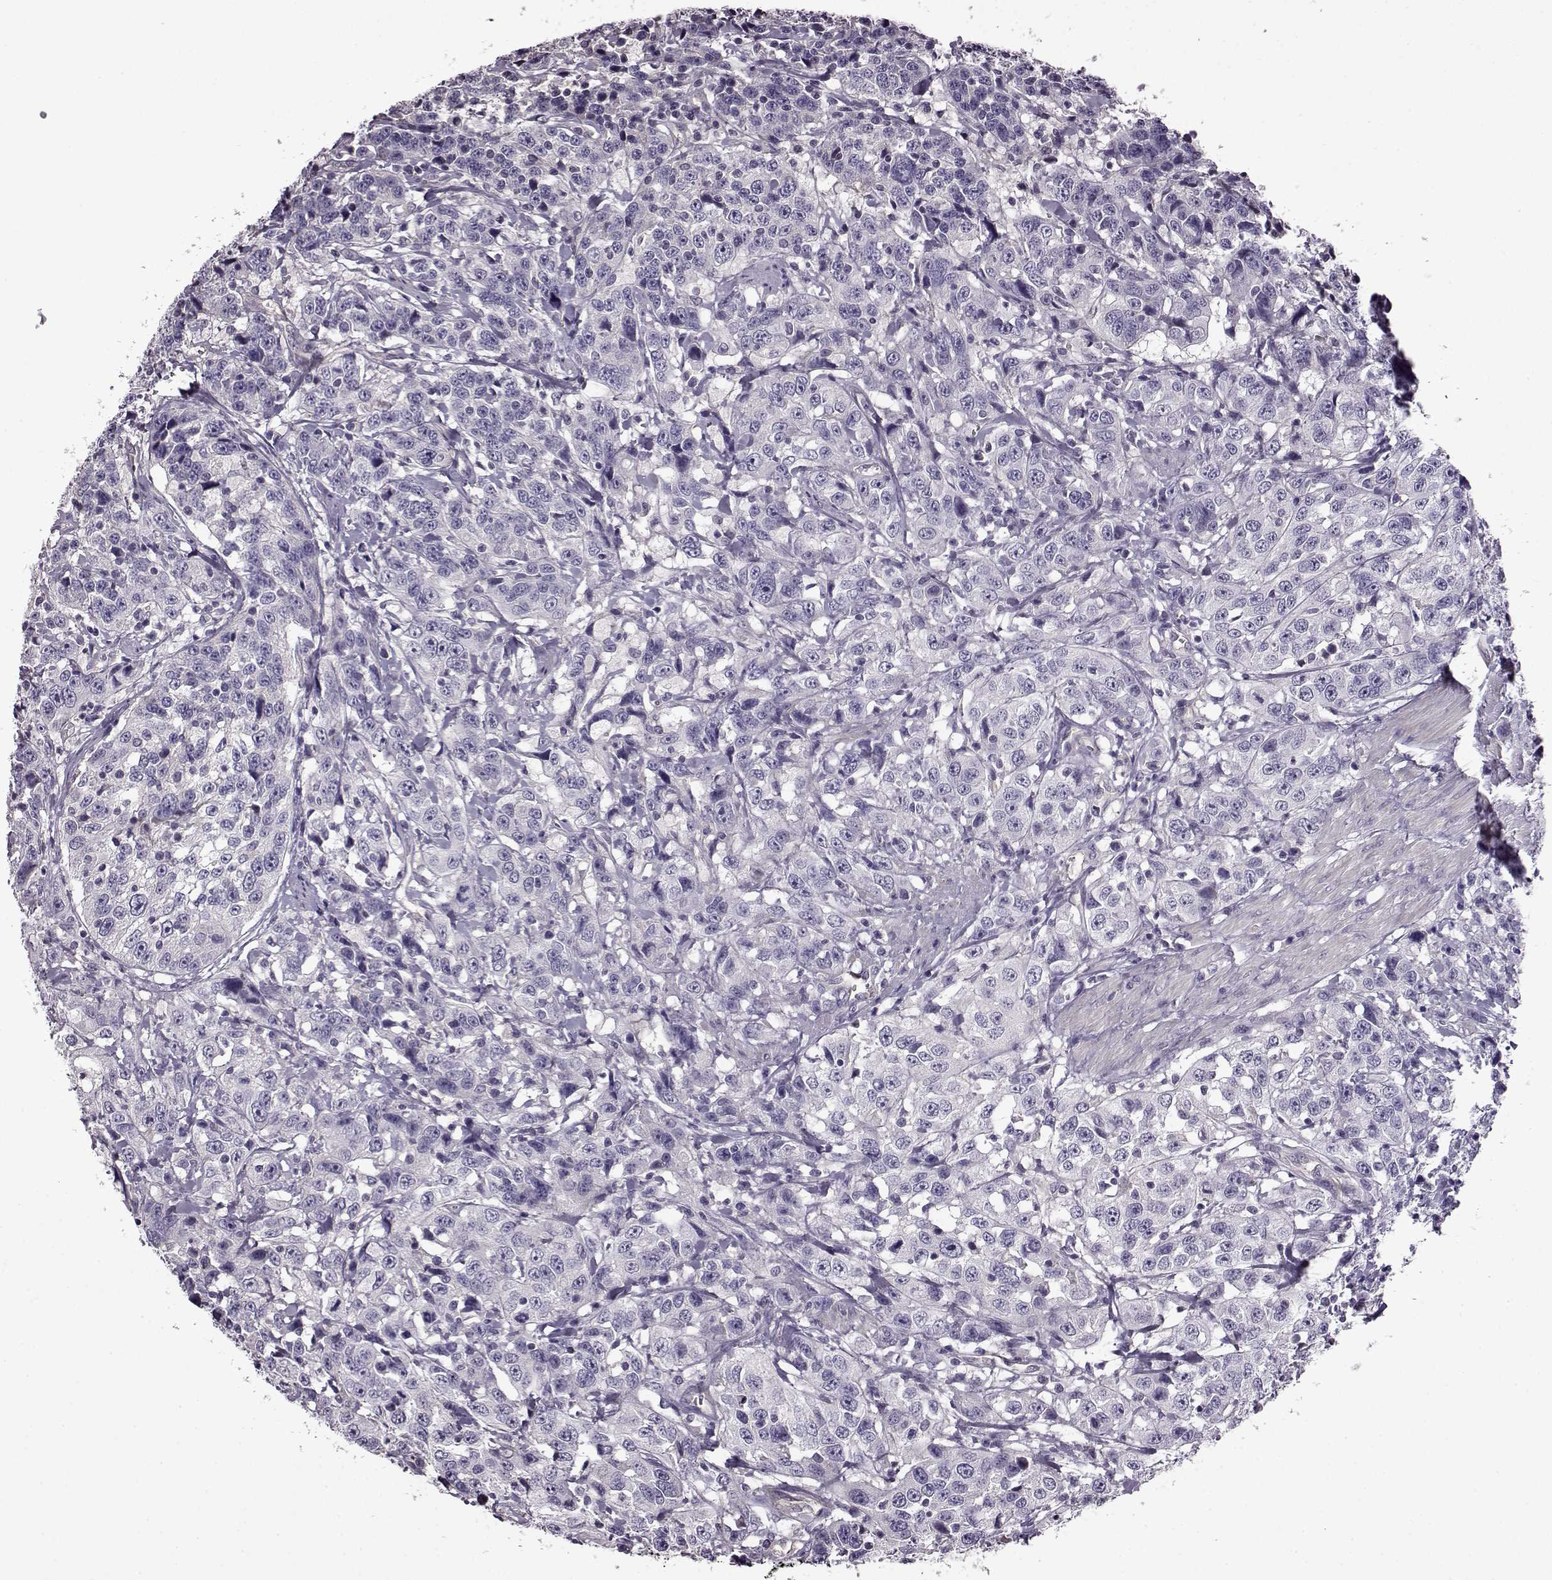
{"staining": {"intensity": "negative", "quantity": "none", "location": "none"}, "tissue": "urothelial cancer", "cell_type": "Tumor cells", "image_type": "cancer", "snomed": [{"axis": "morphology", "description": "Urothelial carcinoma, NOS"}, {"axis": "morphology", "description": "Urothelial carcinoma, High grade"}, {"axis": "topography", "description": "Urinary bladder"}], "caption": "DAB immunohistochemical staining of human high-grade urothelial carcinoma reveals no significant positivity in tumor cells.", "gene": "EDDM3B", "patient": {"sex": "female", "age": 73}}